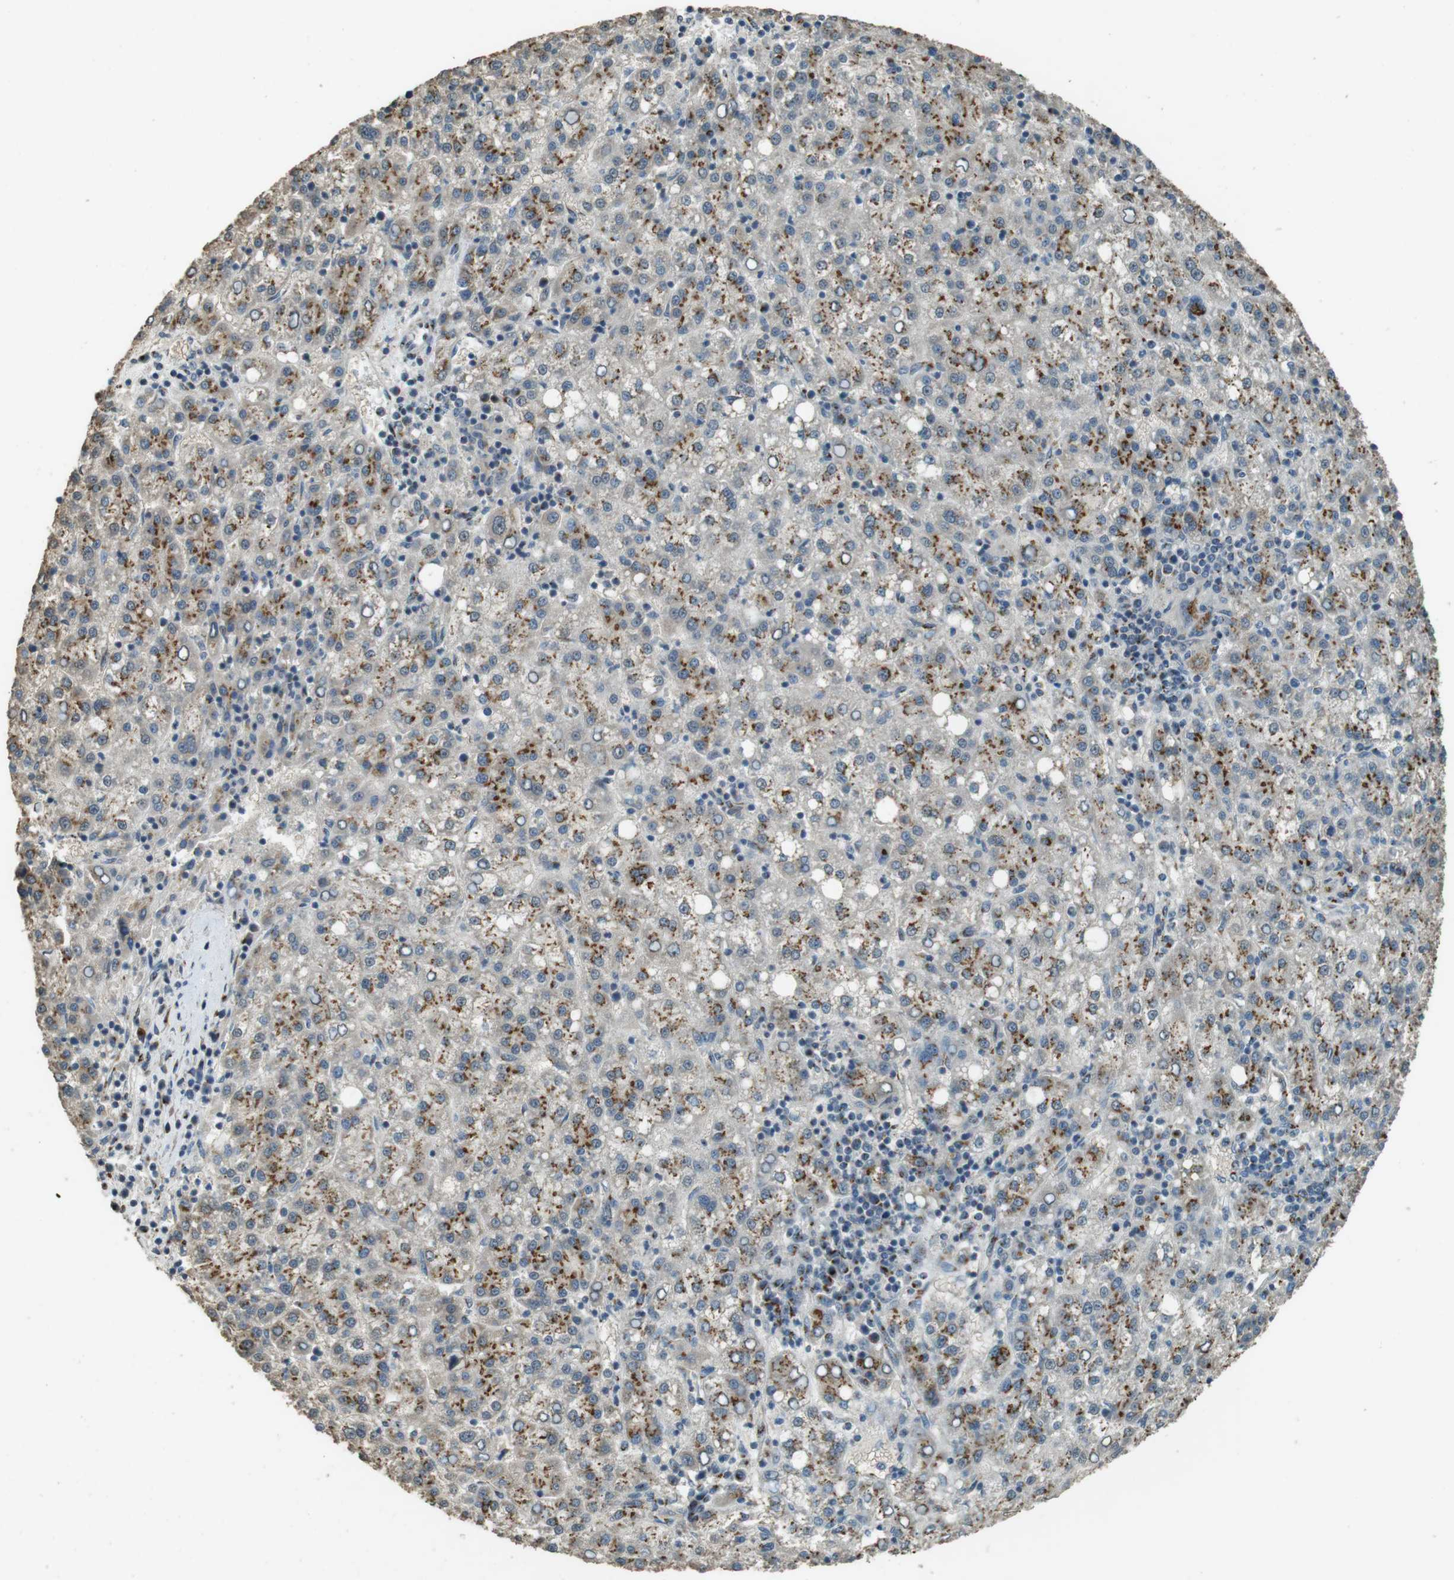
{"staining": {"intensity": "moderate", "quantity": ">75%", "location": "cytoplasmic/membranous"}, "tissue": "liver cancer", "cell_type": "Tumor cells", "image_type": "cancer", "snomed": [{"axis": "morphology", "description": "Carcinoma, Hepatocellular, NOS"}, {"axis": "topography", "description": "Liver"}], "caption": "Immunohistochemistry (IHC) photomicrograph of human hepatocellular carcinoma (liver) stained for a protein (brown), which demonstrates medium levels of moderate cytoplasmic/membranous expression in about >75% of tumor cells.", "gene": "TMEM115", "patient": {"sex": "female", "age": 58}}